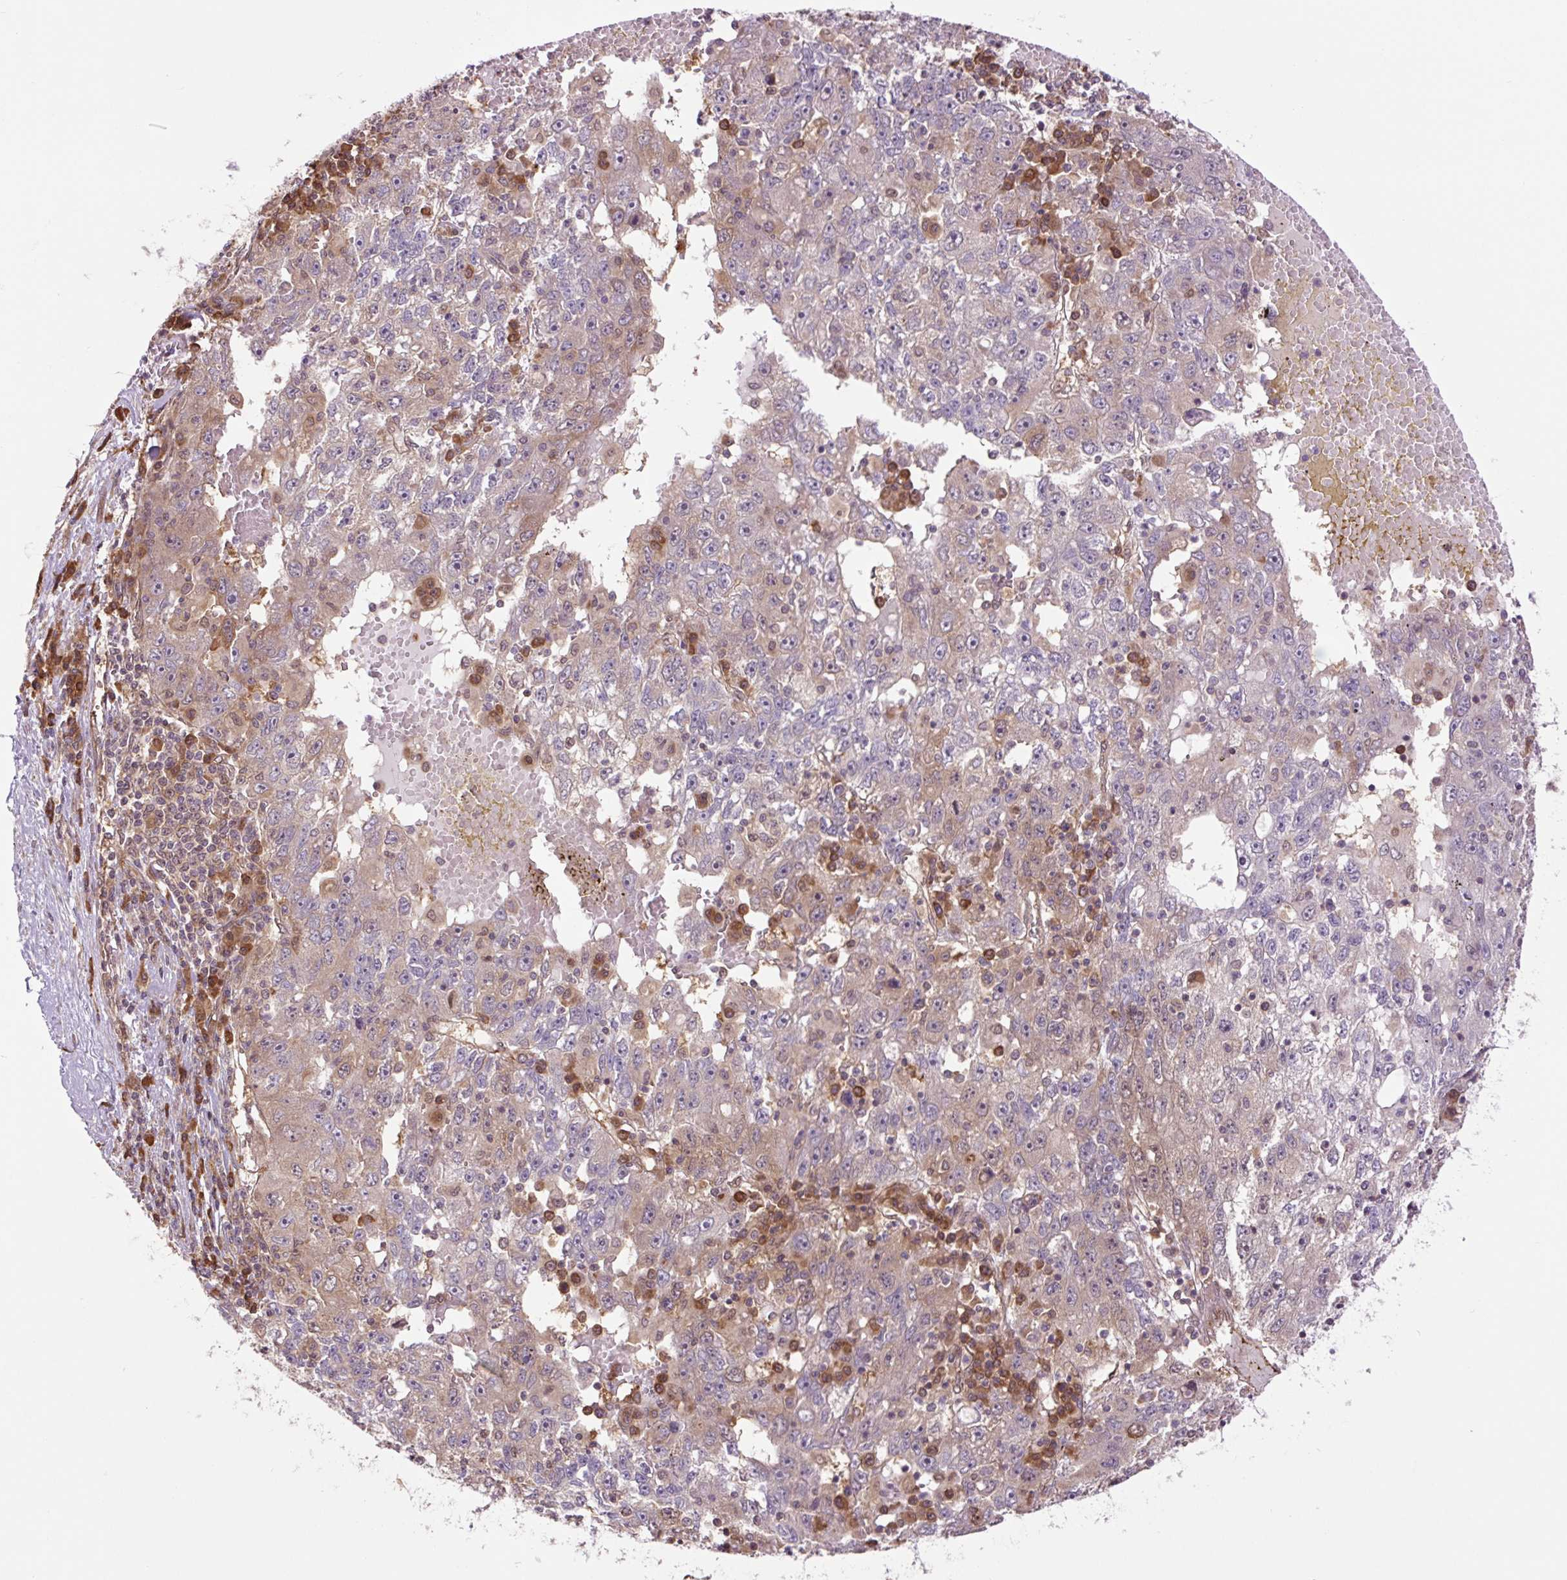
{"staining": {"intensity": "negative", "quantity": "none", "location": "none"}, "tissue": "liver cancer", "cell_type": "Tumor cells", "image_type": "cancer", "snomed": [{"axis": "morphology", "description": "Carcinoma, Hepatocellular, NOS"}, {"axis": "topography", "description": "Liver"}], "caption": "This is an immunohistochemistry image of human hepatocellular carcinoma (liver). There is no positivity in tumor cells.", "gene": "TPT1", "patient": {"sex": "male", "age": 49}}